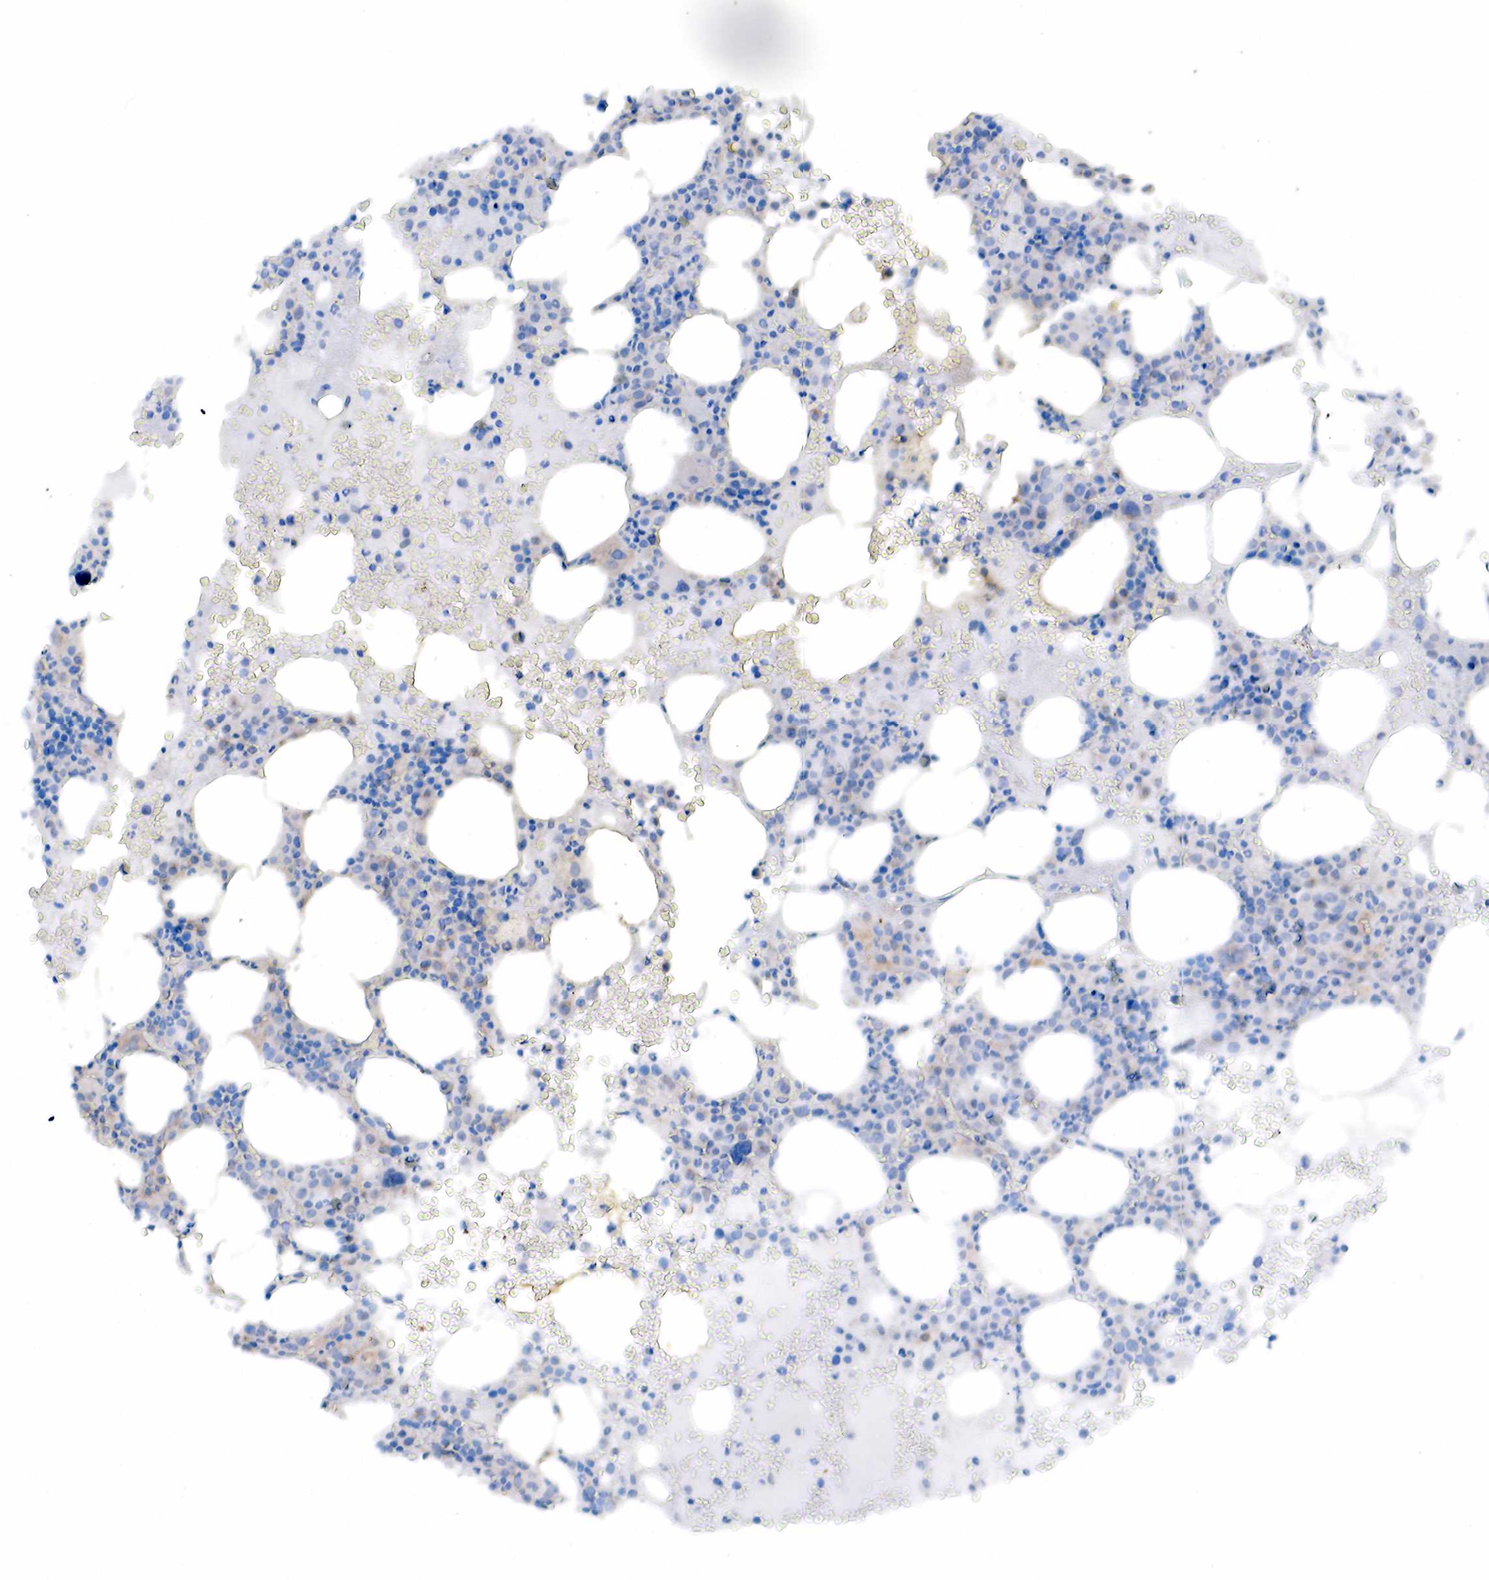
{"staining": {"intensity": "negative", "quantity": "none", "location": "none"}, "tissue": "bone marrow", "cell_type": "Hematopoietic cells", "image_type": "normal", "snomed": [{"axis": "morphology", "description": "Normal tissue, NOS"}, {"axis": "topography", "description": "Bone marrow"}], "caption": "Histopathology image shows no significant protein positivity in hematopoietic cells of normal bone marrow.", "gene": "PGR", "patient": {"sex": "female", "age": 88}}